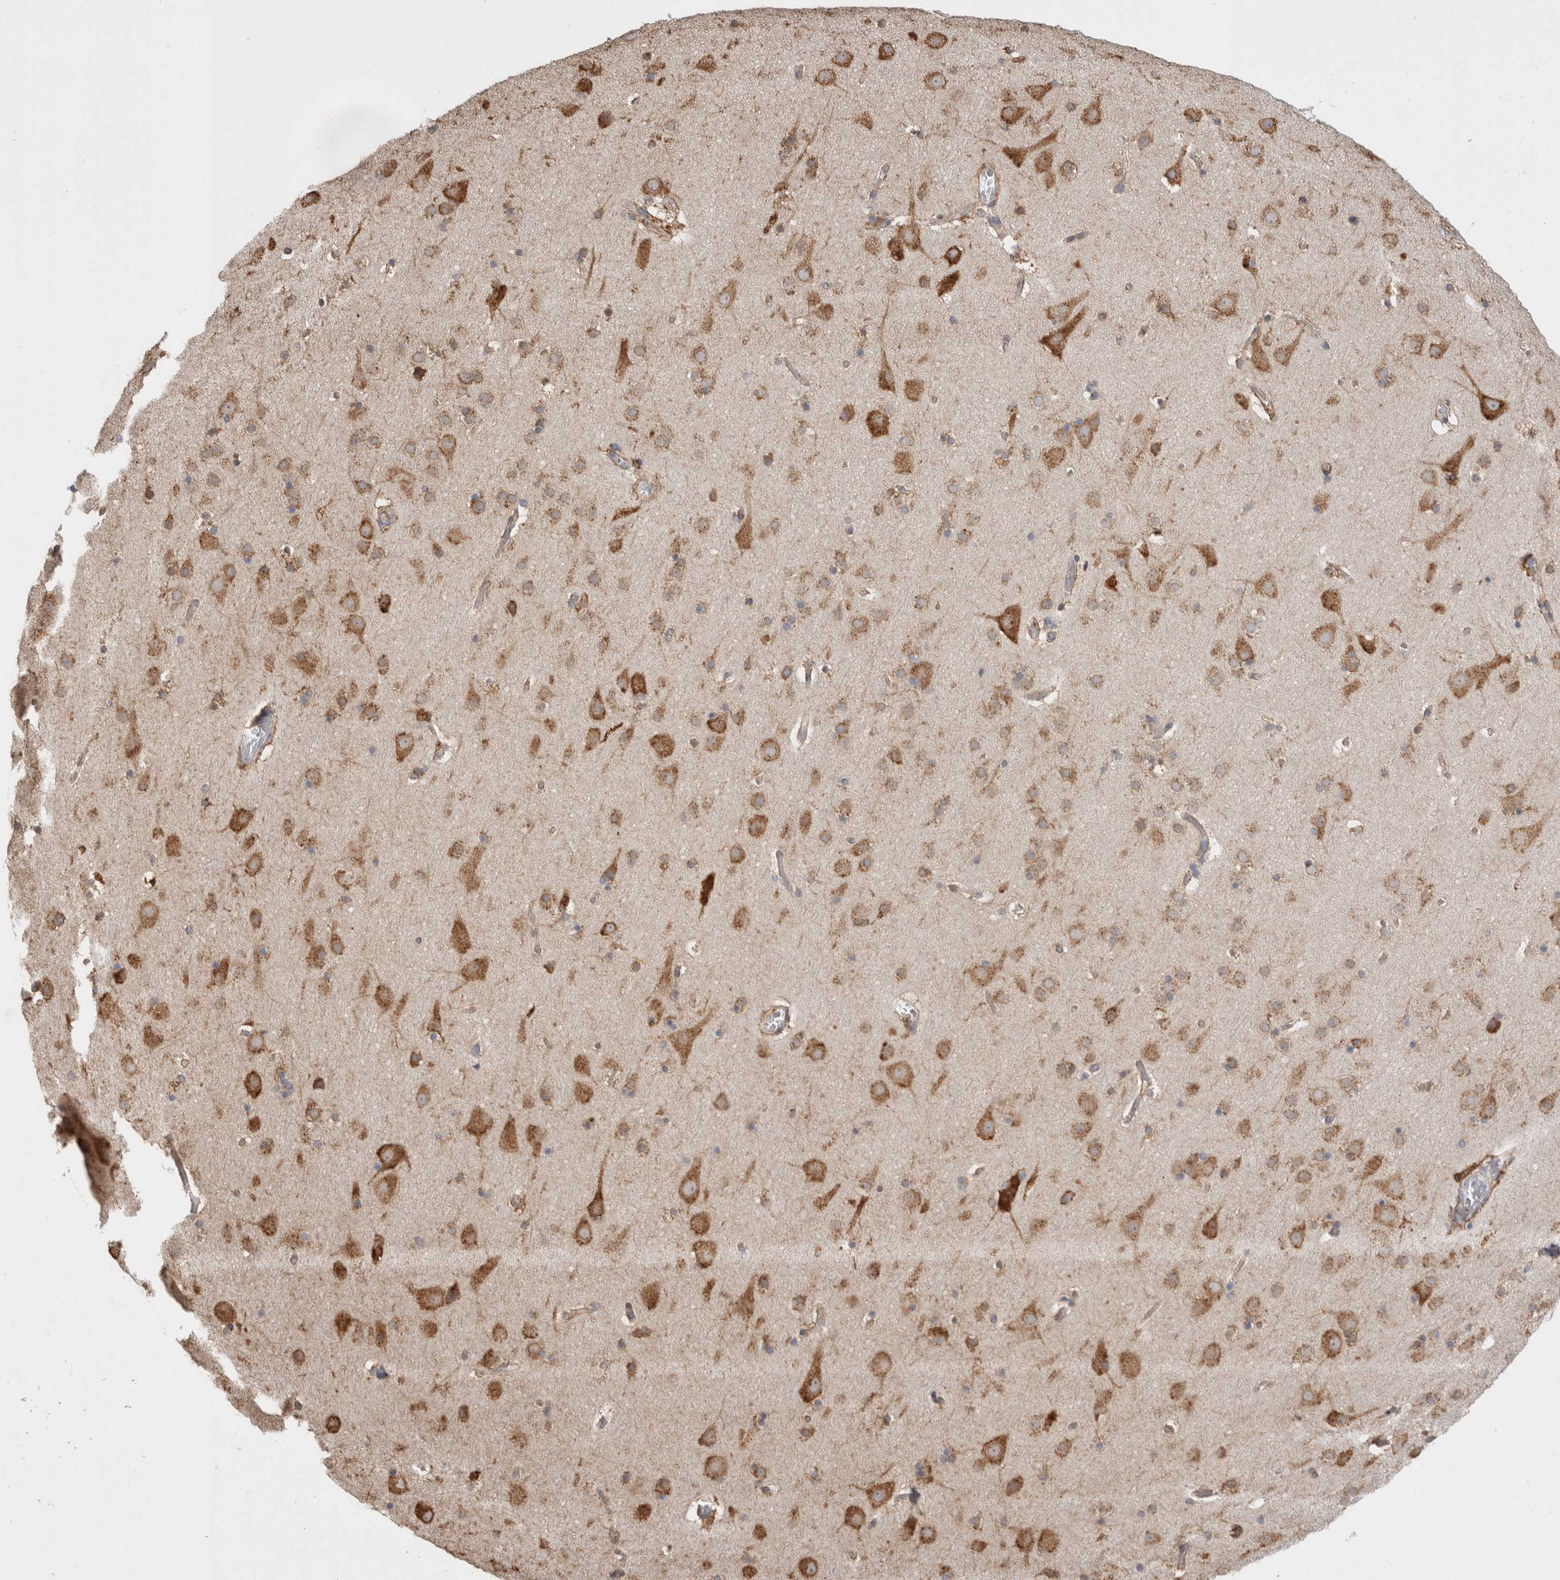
{"staining": {"intensity": "weak", "quantity": ">75%", "location": "cytoplasmic/membranous"}, "tissue": "cerebral cortex", "cell_type": "Endothelial cells", "image_type": "normal", "snomed": [{"axis": "morphology", "description": "Normal tissue, NOS"}, {"axis": "topography", "description": "Cerebral cortex"}], "caption": "This is a photomicrograph of immunohistochemistry staining of unremarkable cerebral cortex, which shows weak expression in the cytoplasmic/membranous of endothelial cells.", "gene": "LRPAP1", "patient": {"sex": "male", "age": 57}}